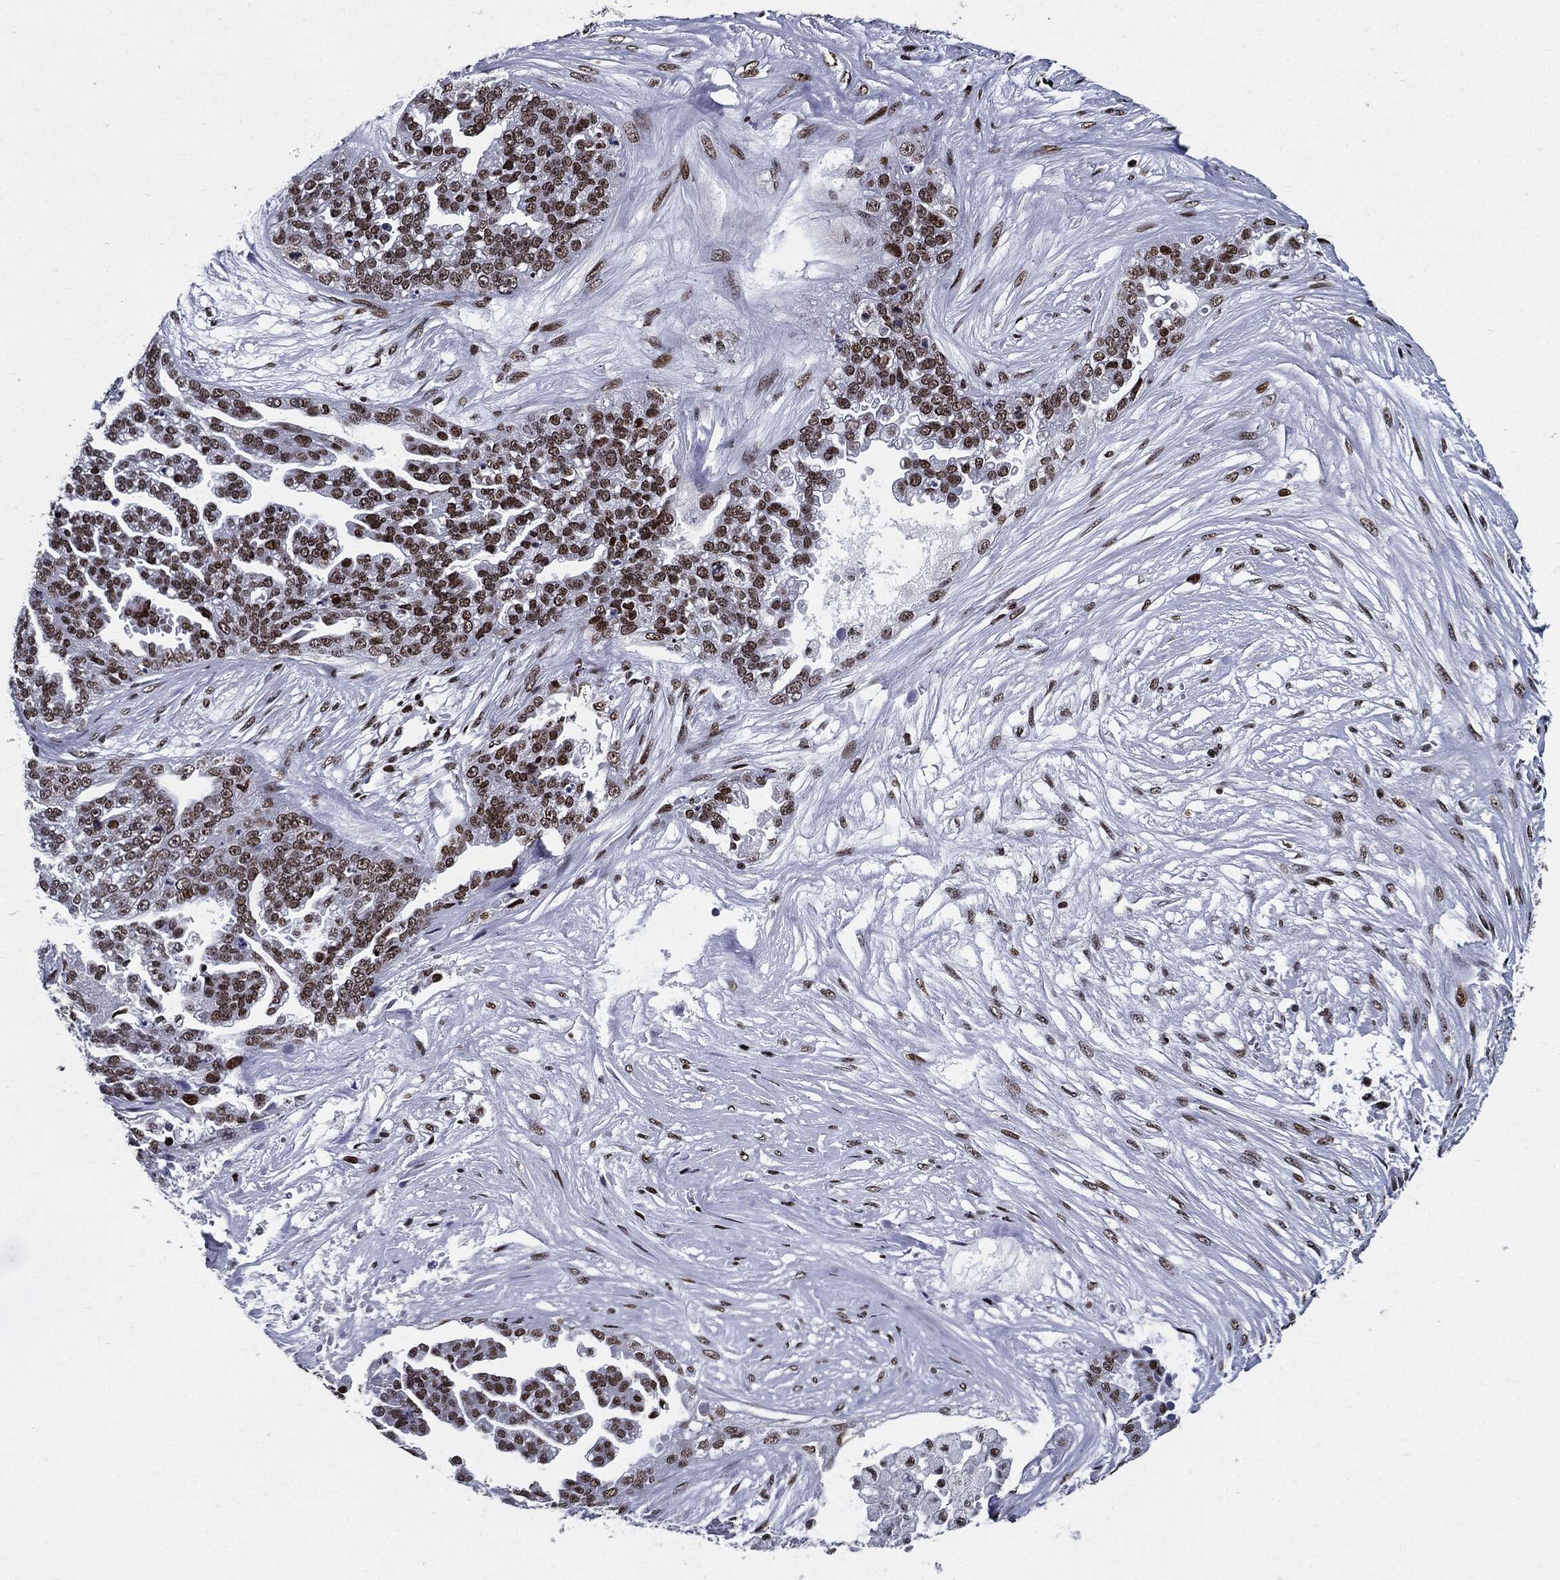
{"staining": {"intensity": "moderate", "quantity": ">75%", "location": "nuclear"}, "tissue": "ovarian cancer", "cell_type": "Tumor cells", "image_type": "cancer", "snomed": [{"axis": "morphology", "description": "Cystadenocarcinoma, serous, NOS"}, {"axis": "topography", "description": "Ovary"}], "caption": "Serous cystadenocarcinoma (ovarian) was stained to show a protein in brown. There is medium levels of moderate nuclear staining in about >75% of tumor cells.", "gene": "ZFP91", "patient": {"sex": "female", "age": 58}}